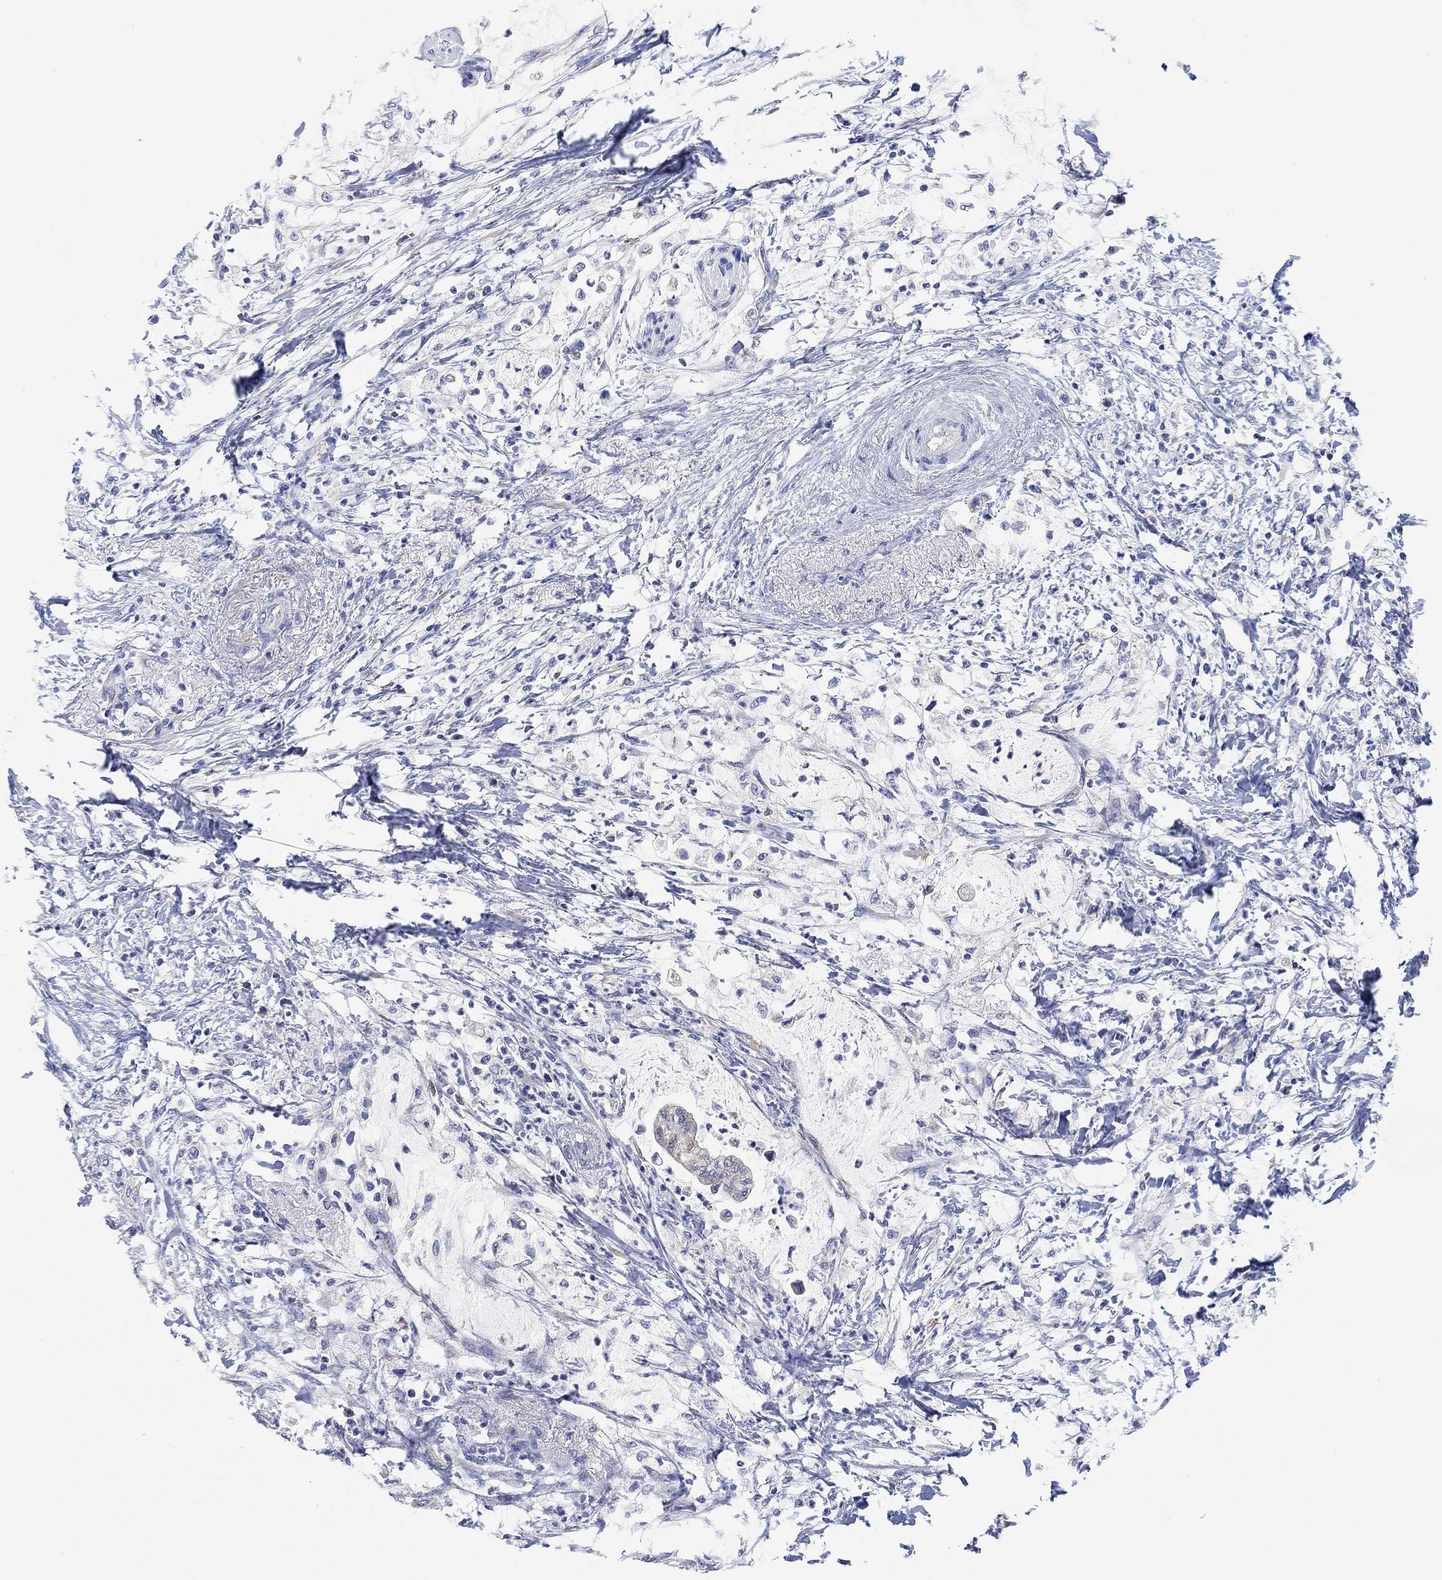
{"staining": {"intensity": "weak", "quantity": ">75%", "location": "cytoplasmic/membranous"}, "tissue": "pancreatic cancer", "cell_type": "Tumor cells", "image_type": "cancer", "snomed": [{"axis": "morphology", "description": "Normal tissue, NOS"}, {"axis": "morphology", "description": "Adenocarcinoma, NOS"}, {"axis": "topography", "description": "Pancreas"}, {"axis": "topography", "description": "Duodenum"}], "caption": "Protein staining displays weak cytoplasmic/membranous expression in about >75% of tumor cells in adenocarcinoma (pancreatic).", "gene": "RGS1", "patient": {"sex": "female", "age": 60}}